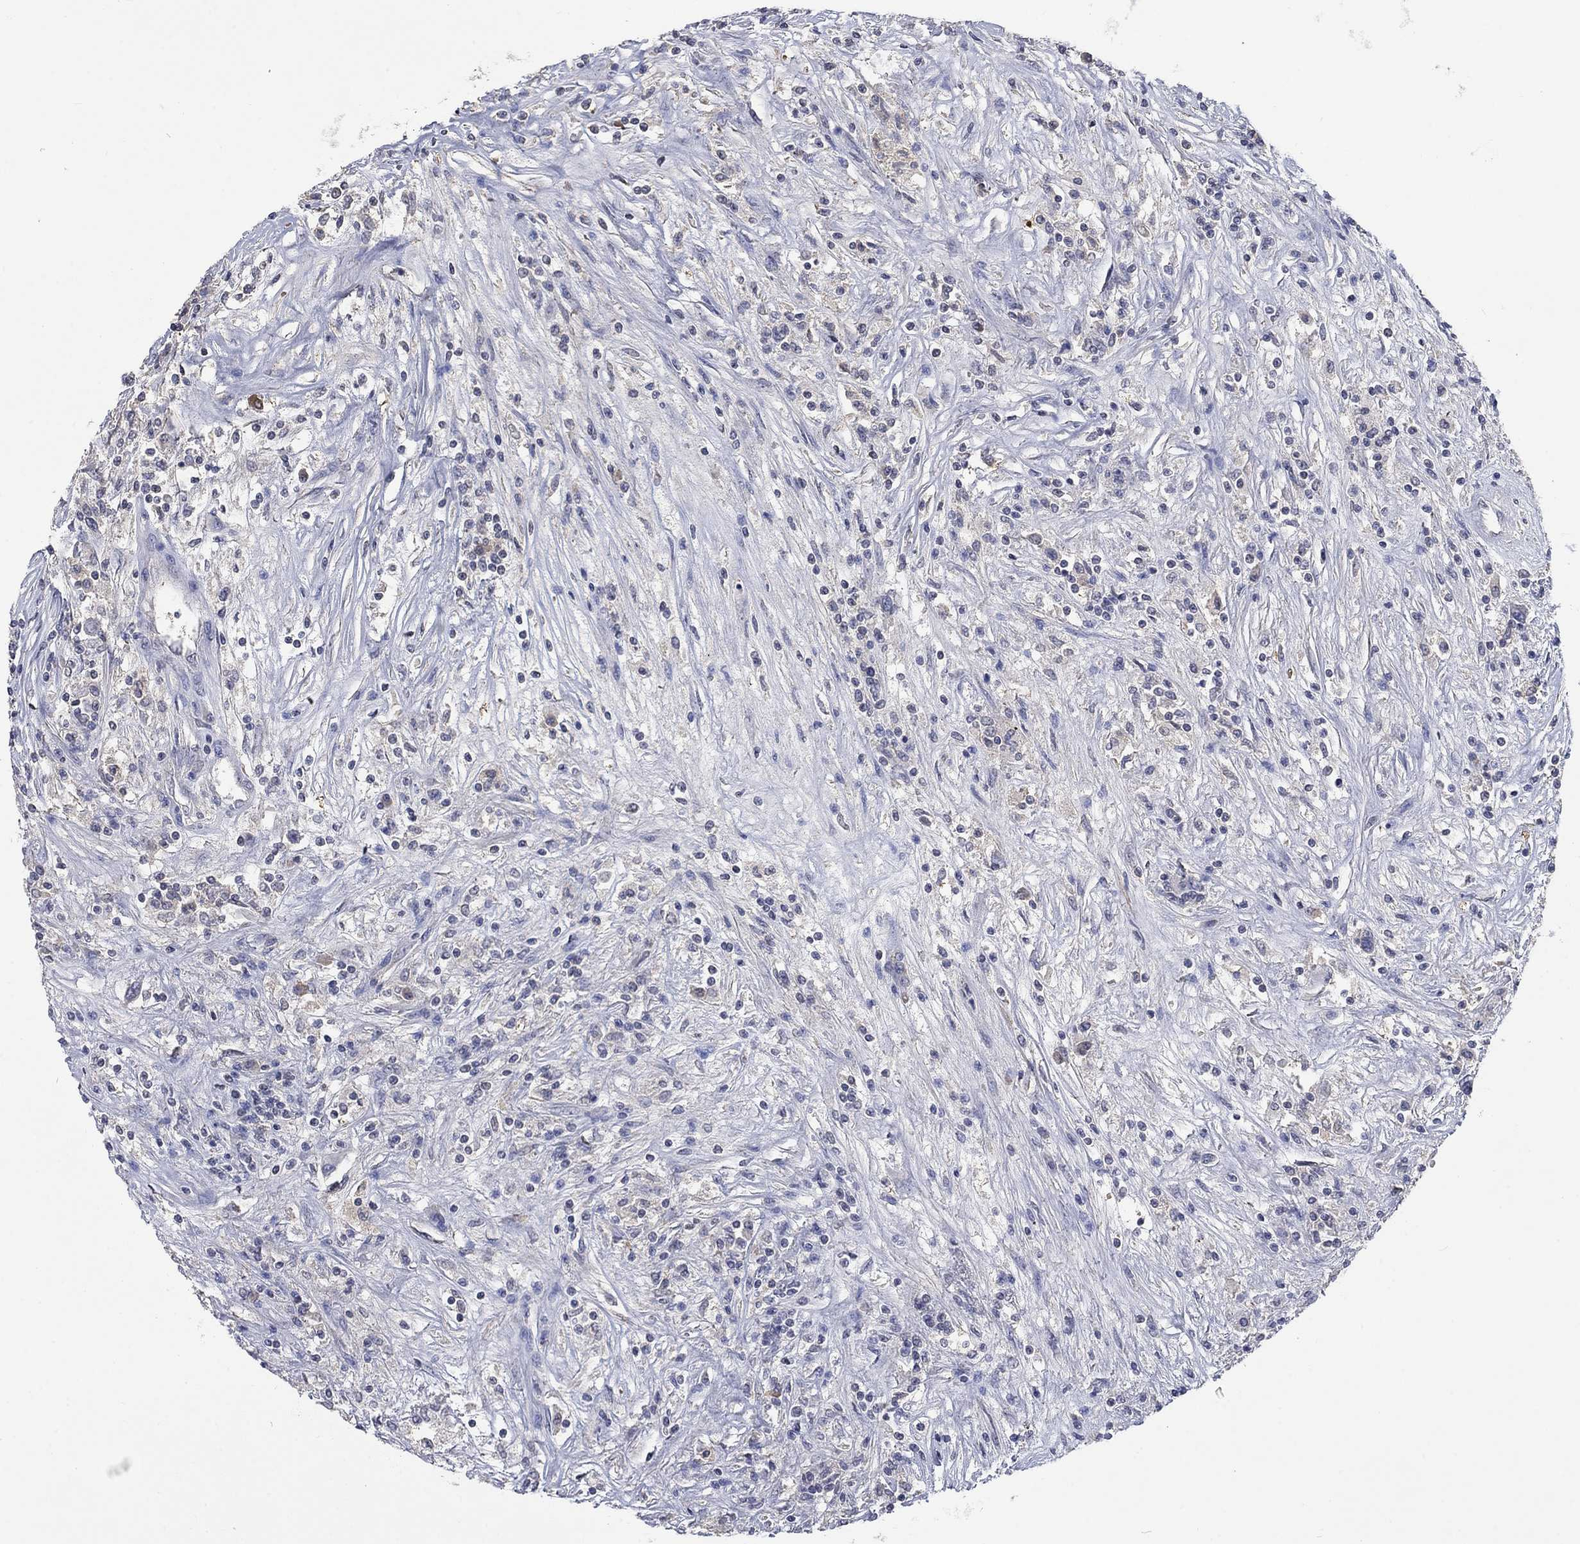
{"staining": {"intensity": "negative", "quantity": "none", "location": "none"}, "tissue": "renal cancer", "cell_type": "Tumor cells", "image_type": "cancer", "snomed": [{"axis": "morphology", "description": "Adenocarcinoma, NOS"}, {"axis": "topography", "description": "Kidney"}], "caption": "The immunohistochemistry histopathology image has no significant expression in tumor cells of renal cancer (adenocarcinoma) tissue.", "gene": "ZBTB18", "patient": {"sex": "female", "age": 67}}